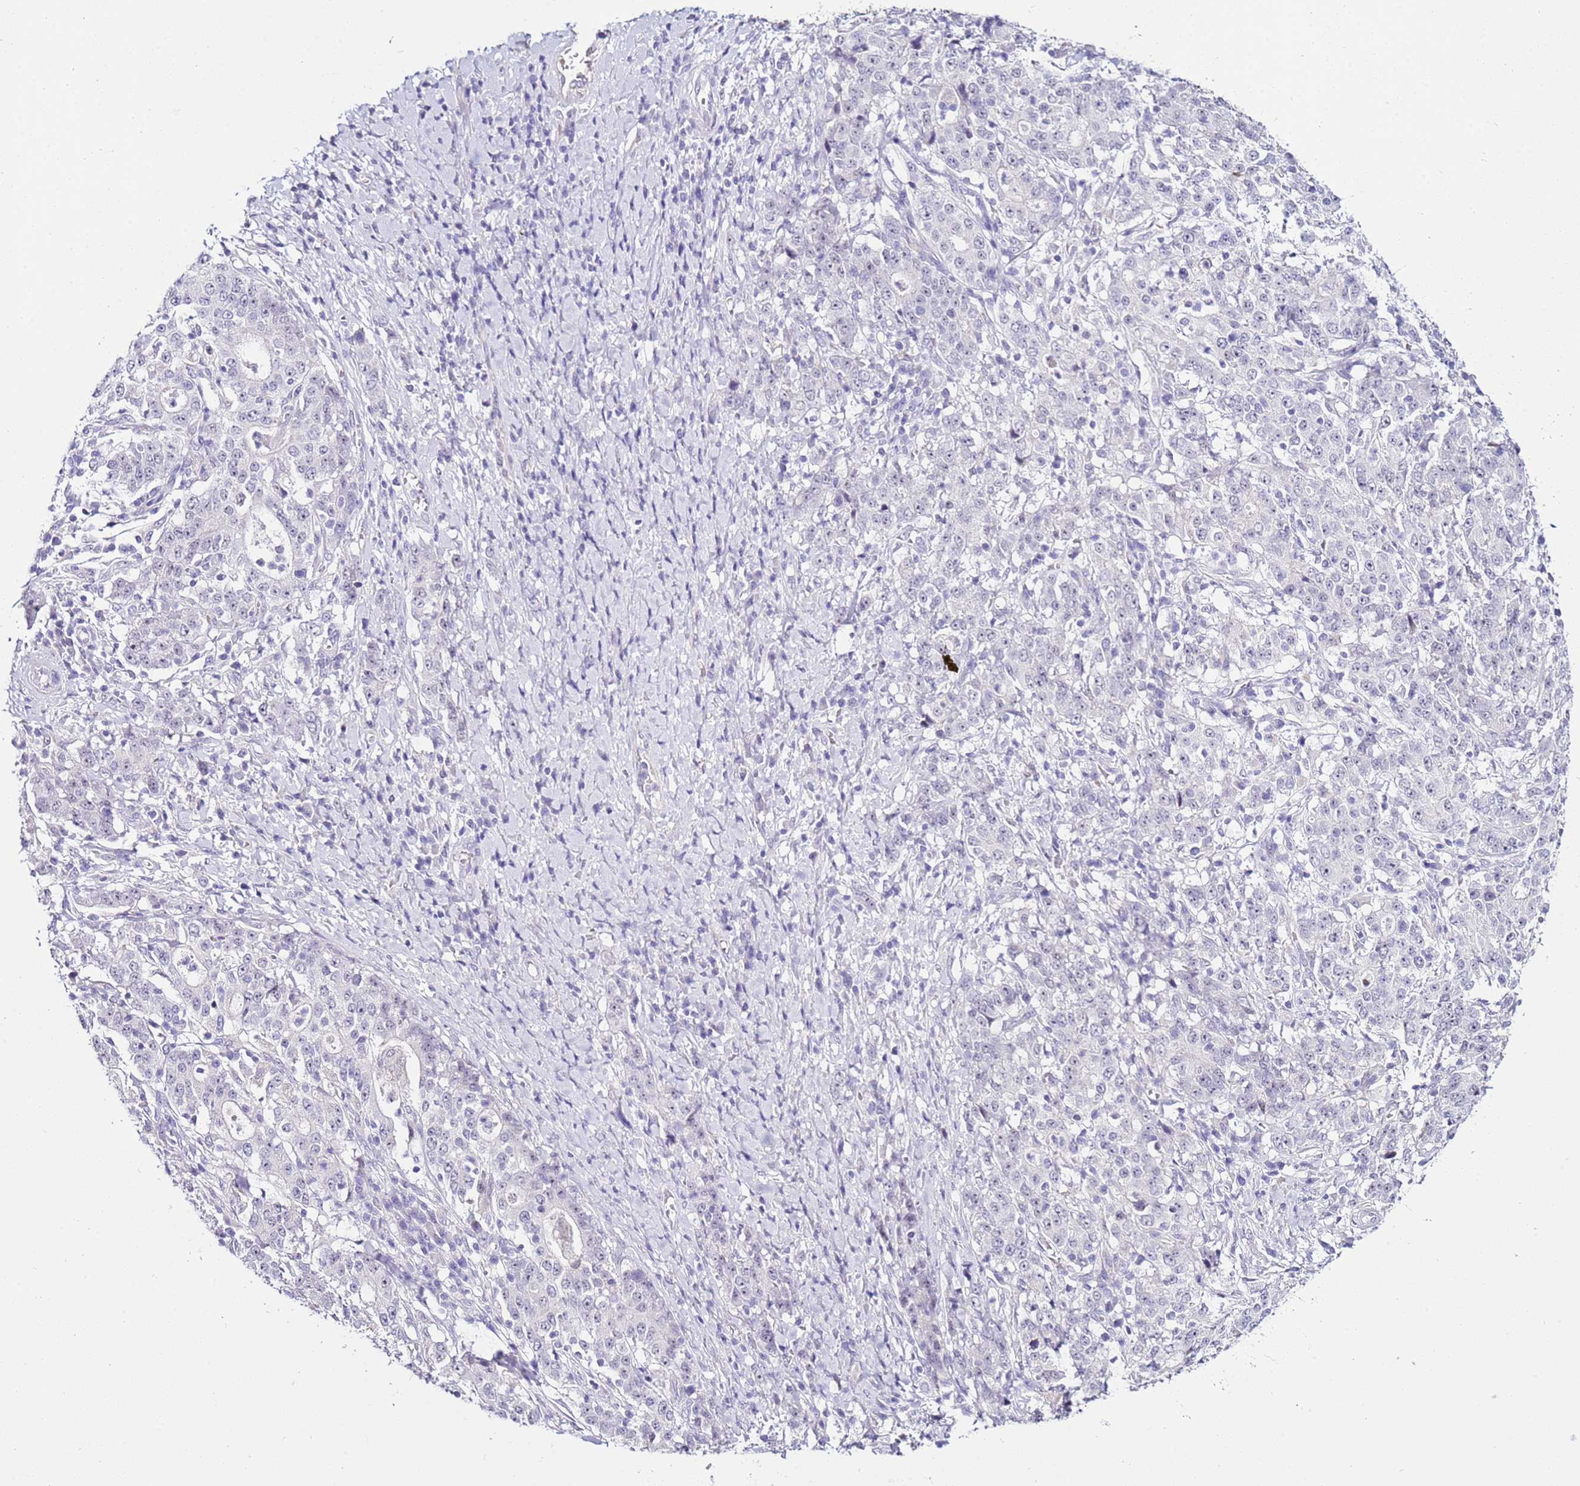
{"staining": {"intensity": "negative", "quantity": "none", "location": "none"}, "tissue": "stomach cancer", "cell_type": "Tumor cells", "image_type": "cancer", "snomed": [{"axis": "morphology", "description": "Normal tissue, NOS"}, {"axis": "morphology", "description": "Adenocarcinoma, NOS"}, {"axis": "topography", "description": "Stomach, upper"}, {"axis": "topography", "description": "Stomach"}], "caption": "Adenocarcinoma (stomach) was stained to show a protein in brown. There is no significant staining in tumor cells.", "gene": "HGD", "patient": {"sex": "male", "age": 59}}